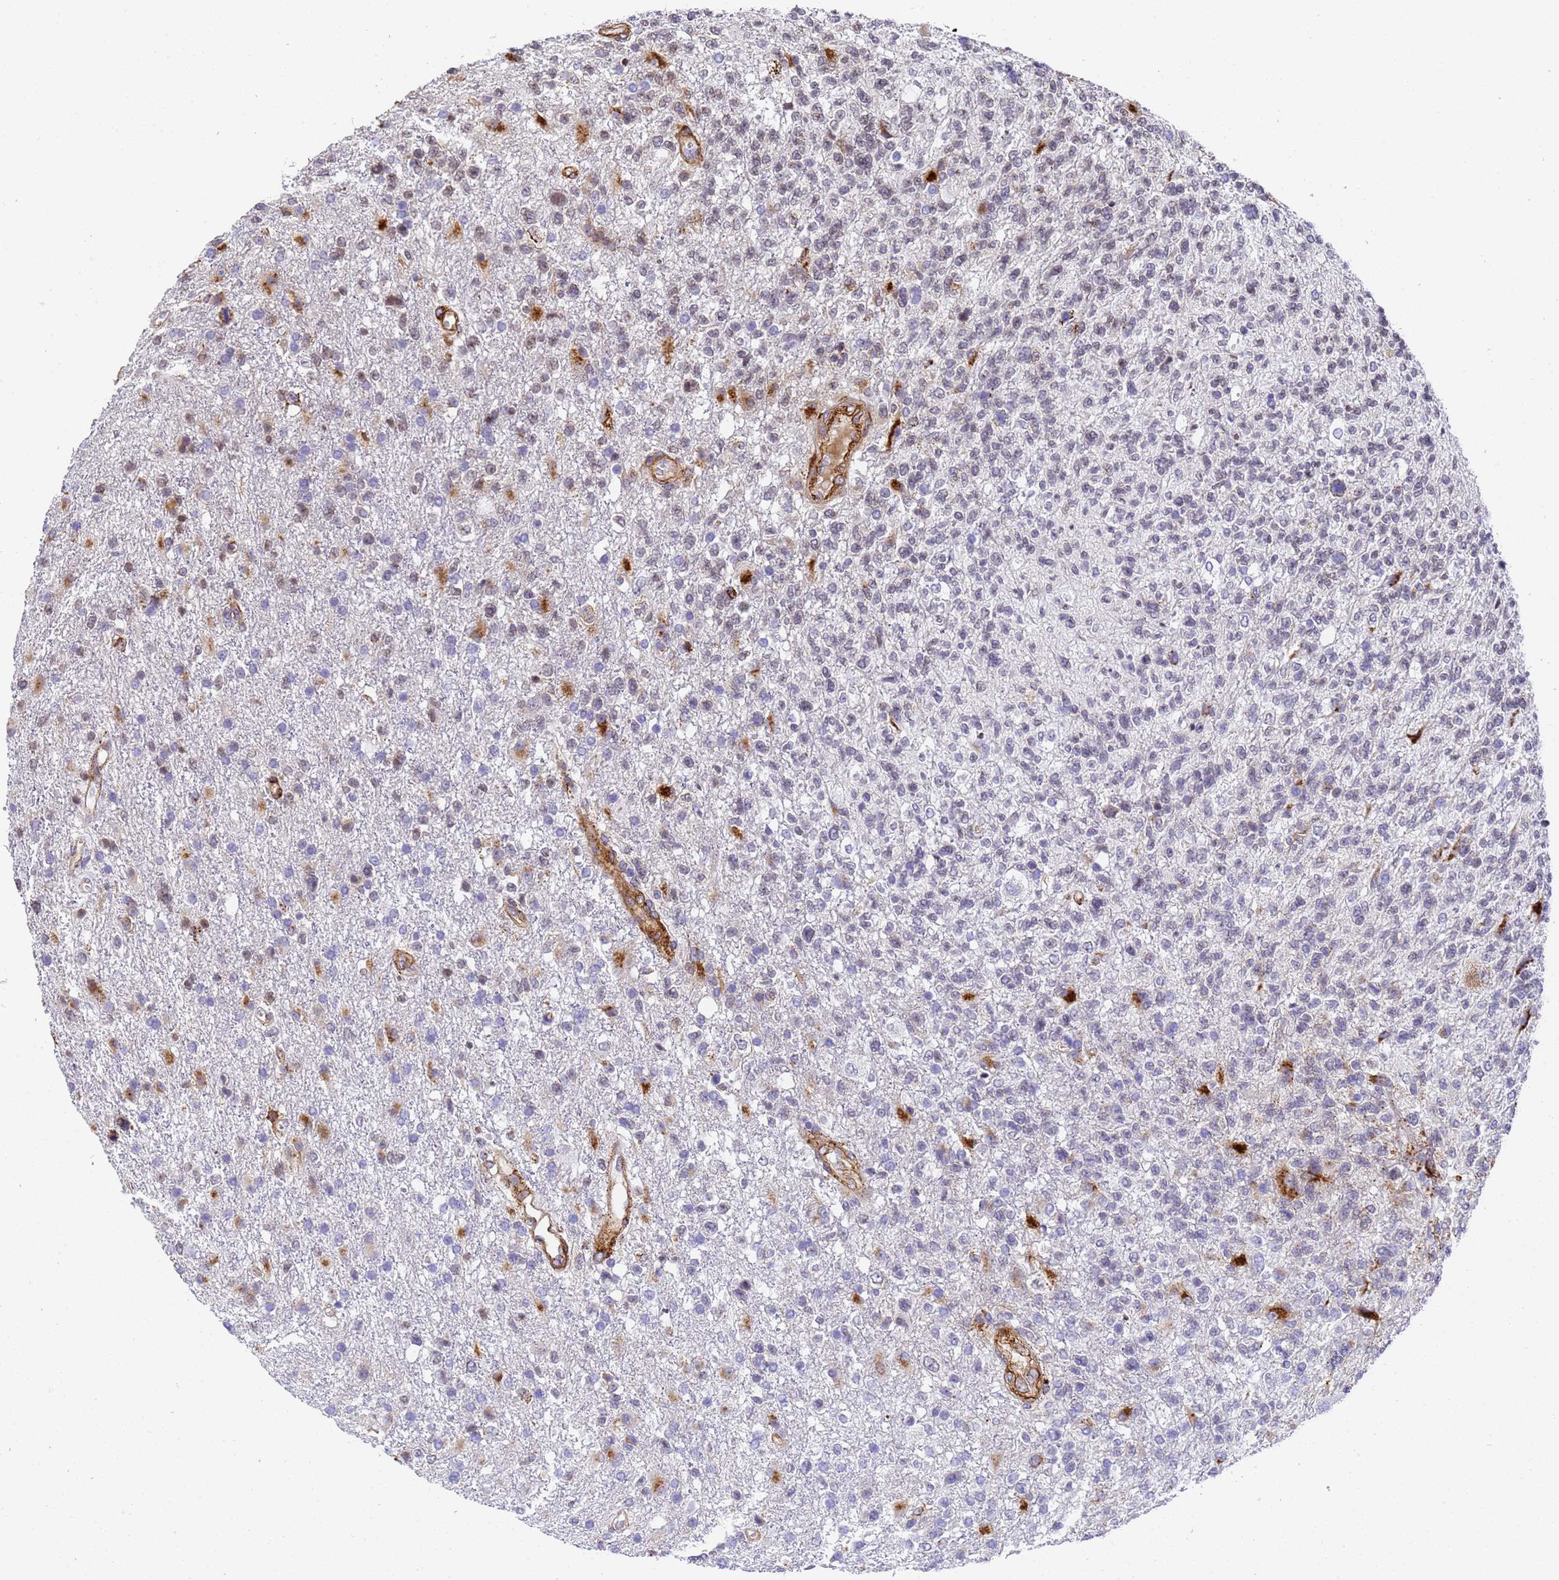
{"staining": {"intensity": "strong", "quantity": "<25%", "location": "cytoplasmic/membranous"}, "tissue": "glioma", "cell_type": "Tumor cells", "image_type": "cancer", "snomed": [{"axis": "morphology", "description": "Glioma, malignant, High grade"}, {"axis": "topography", "description": "Brain"}], "caption": "Immunohistochemical staining of human malignant glioma (high-grade) shows medium levels of strong cytoplasmic/membranous protein staining in approximately <25% of tumor cells. (Brightfield microscopy of DAB IHC at high magnification).", "gene": "IGFBP7", "patient": {"sex": "male", "age": 56}}